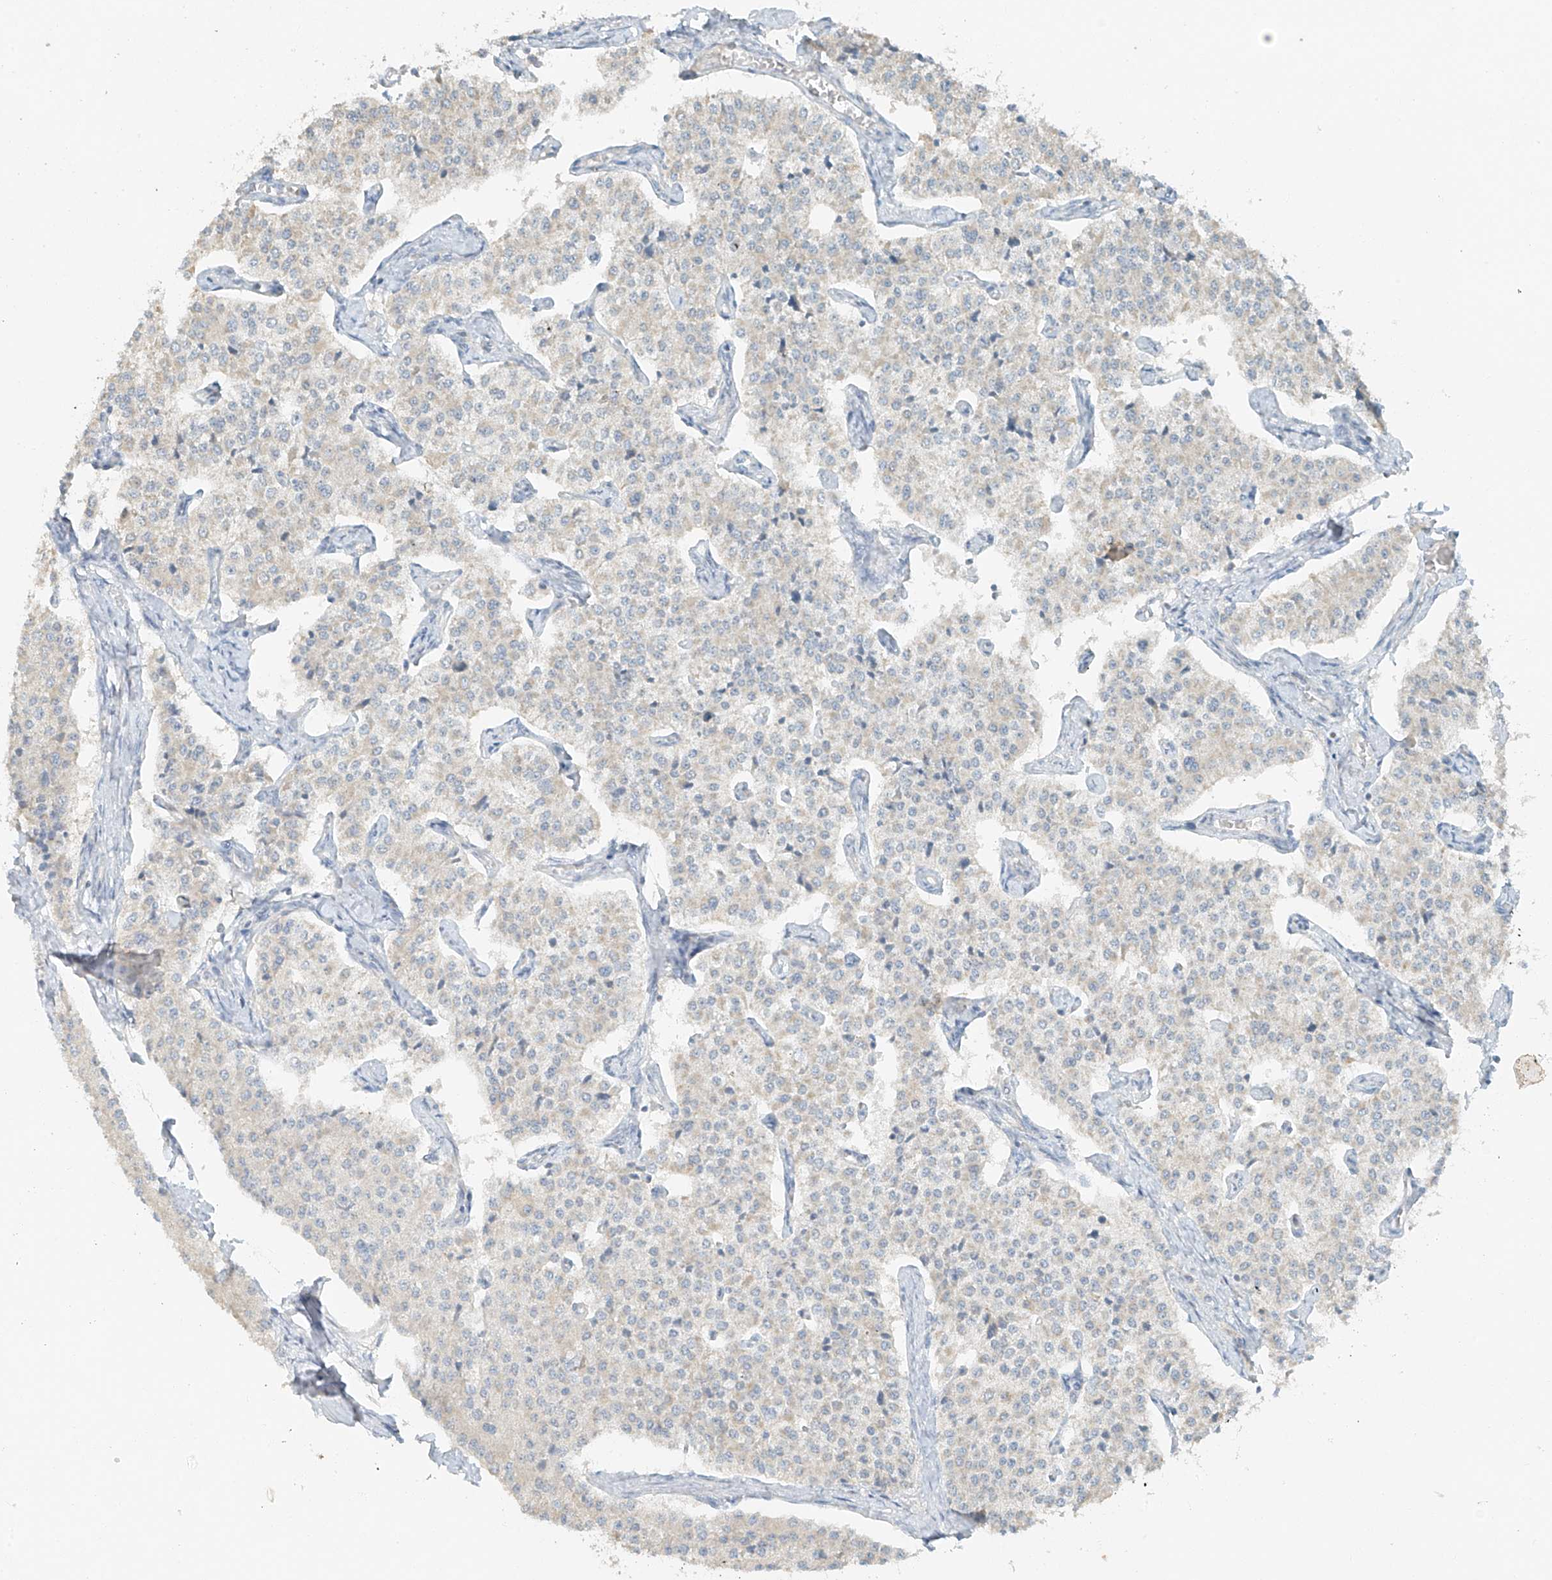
{"staining": {"intensity": "negative", "quantity": "none", "location": "none"}, "tissue": "carcinoid", "cell_type": "Tumor cells", "image_type": "cancer", "snomed": [{"axis": "morphology", "description": "Carcinoid, malignant, NOS"}, {"axis": "topography", "description": "Colon"}], "caption": "Carcinoid stained for a protein using IHC demonstrates no staining tumor cells.", "gene": "ANKZF1", "patient": {"sex": "female", "age": 52}}